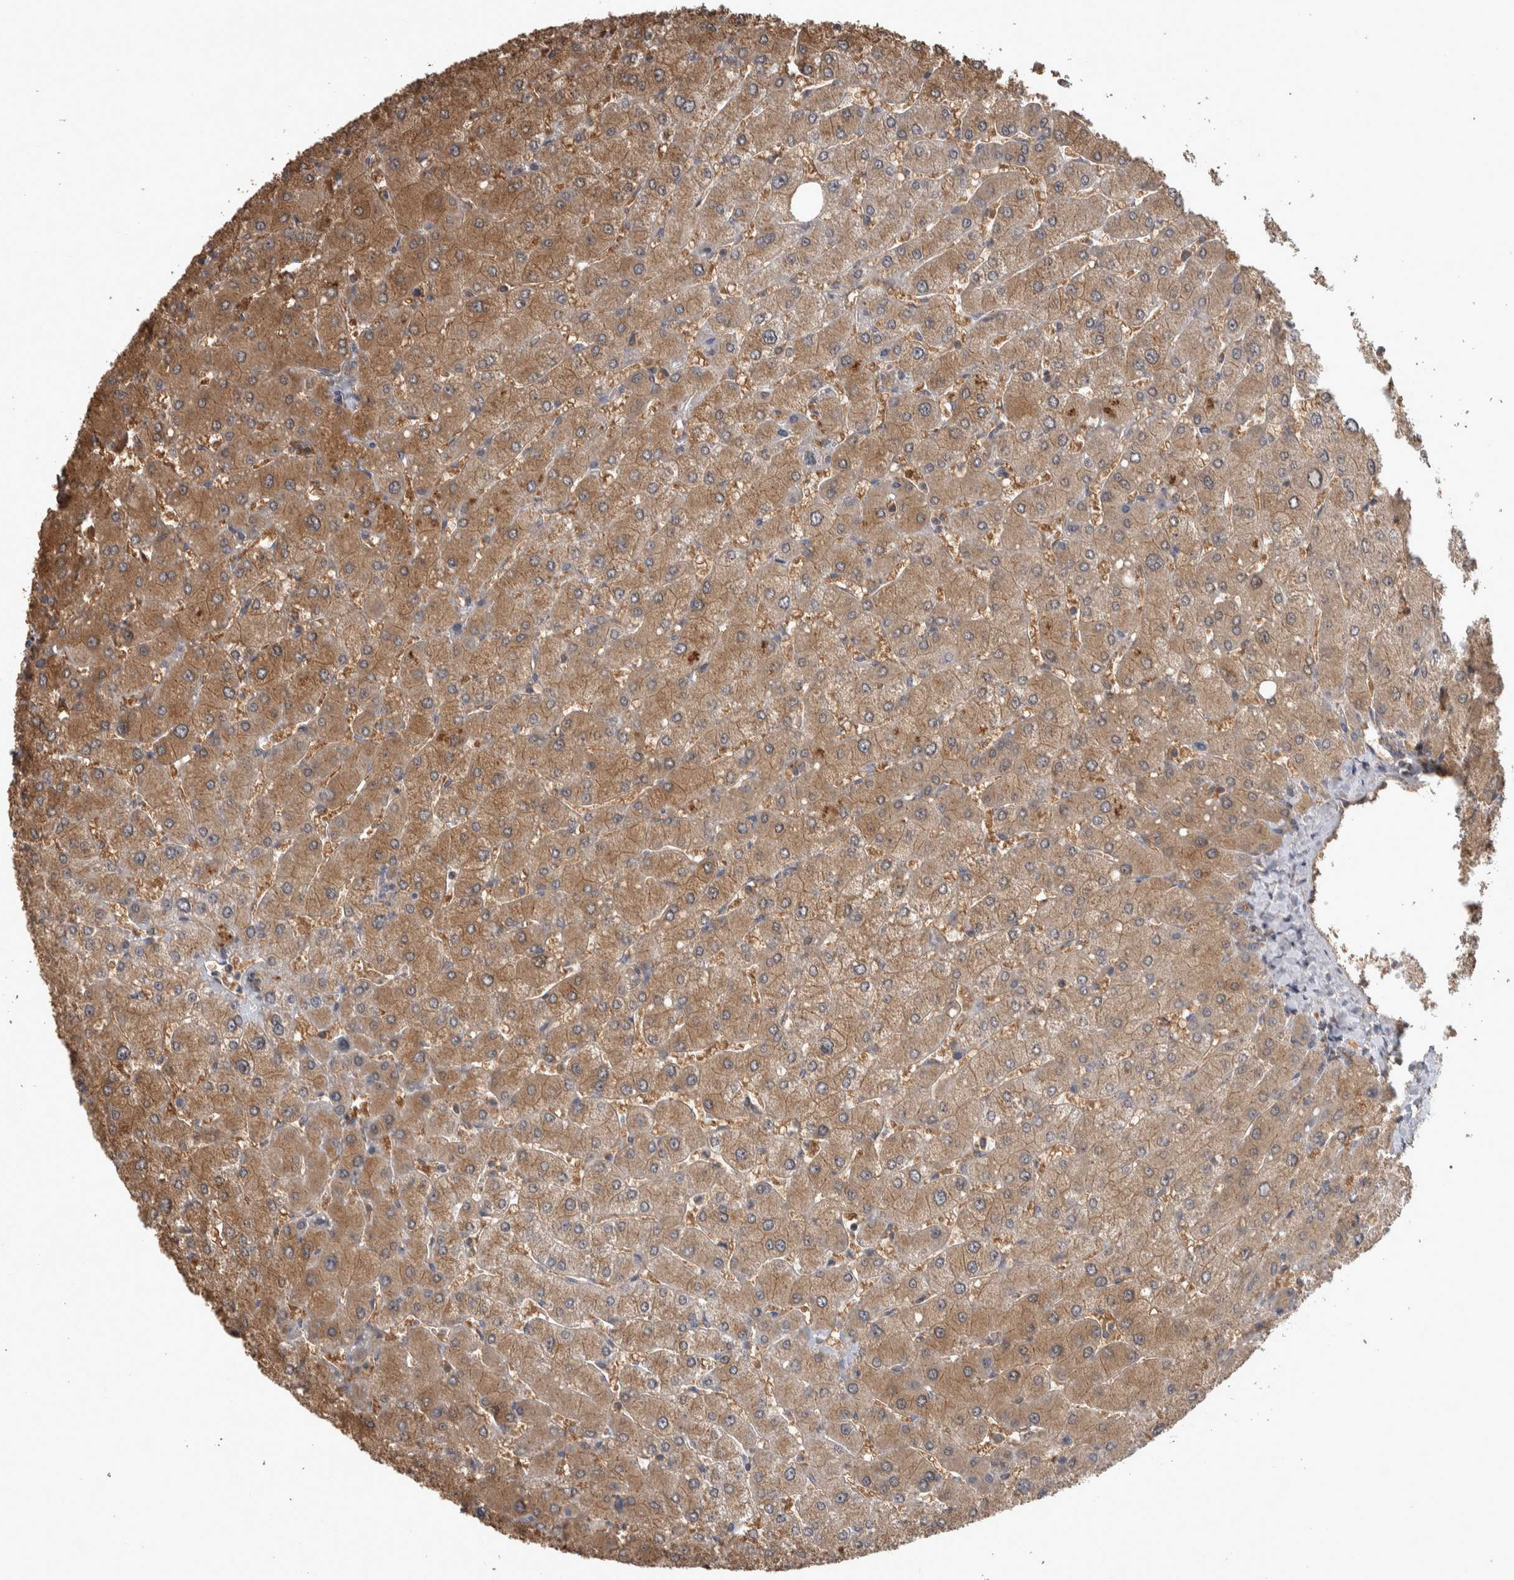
{"staining": {"intensity": "moderate", "quantity": "25%-75%", "location": "cytoplasmic/membranous"}, "tissue": "liver", "cell_type": "Cholangiocytes", "image_type": "normal", "snomed": [{"axis": "morphology", "description": "Normal tissue, NOS"}, {"axis": "topography", "description": "Liver"}], "caption": "Approximately 25%-75% of cholangiocytes in benign human liver show moderate cytoplasmic/membranous protein expression as visualized by brown immunohistochemical staining.", "gene": "IFRD1", "patient": {"sex": "male", "age": 55}}